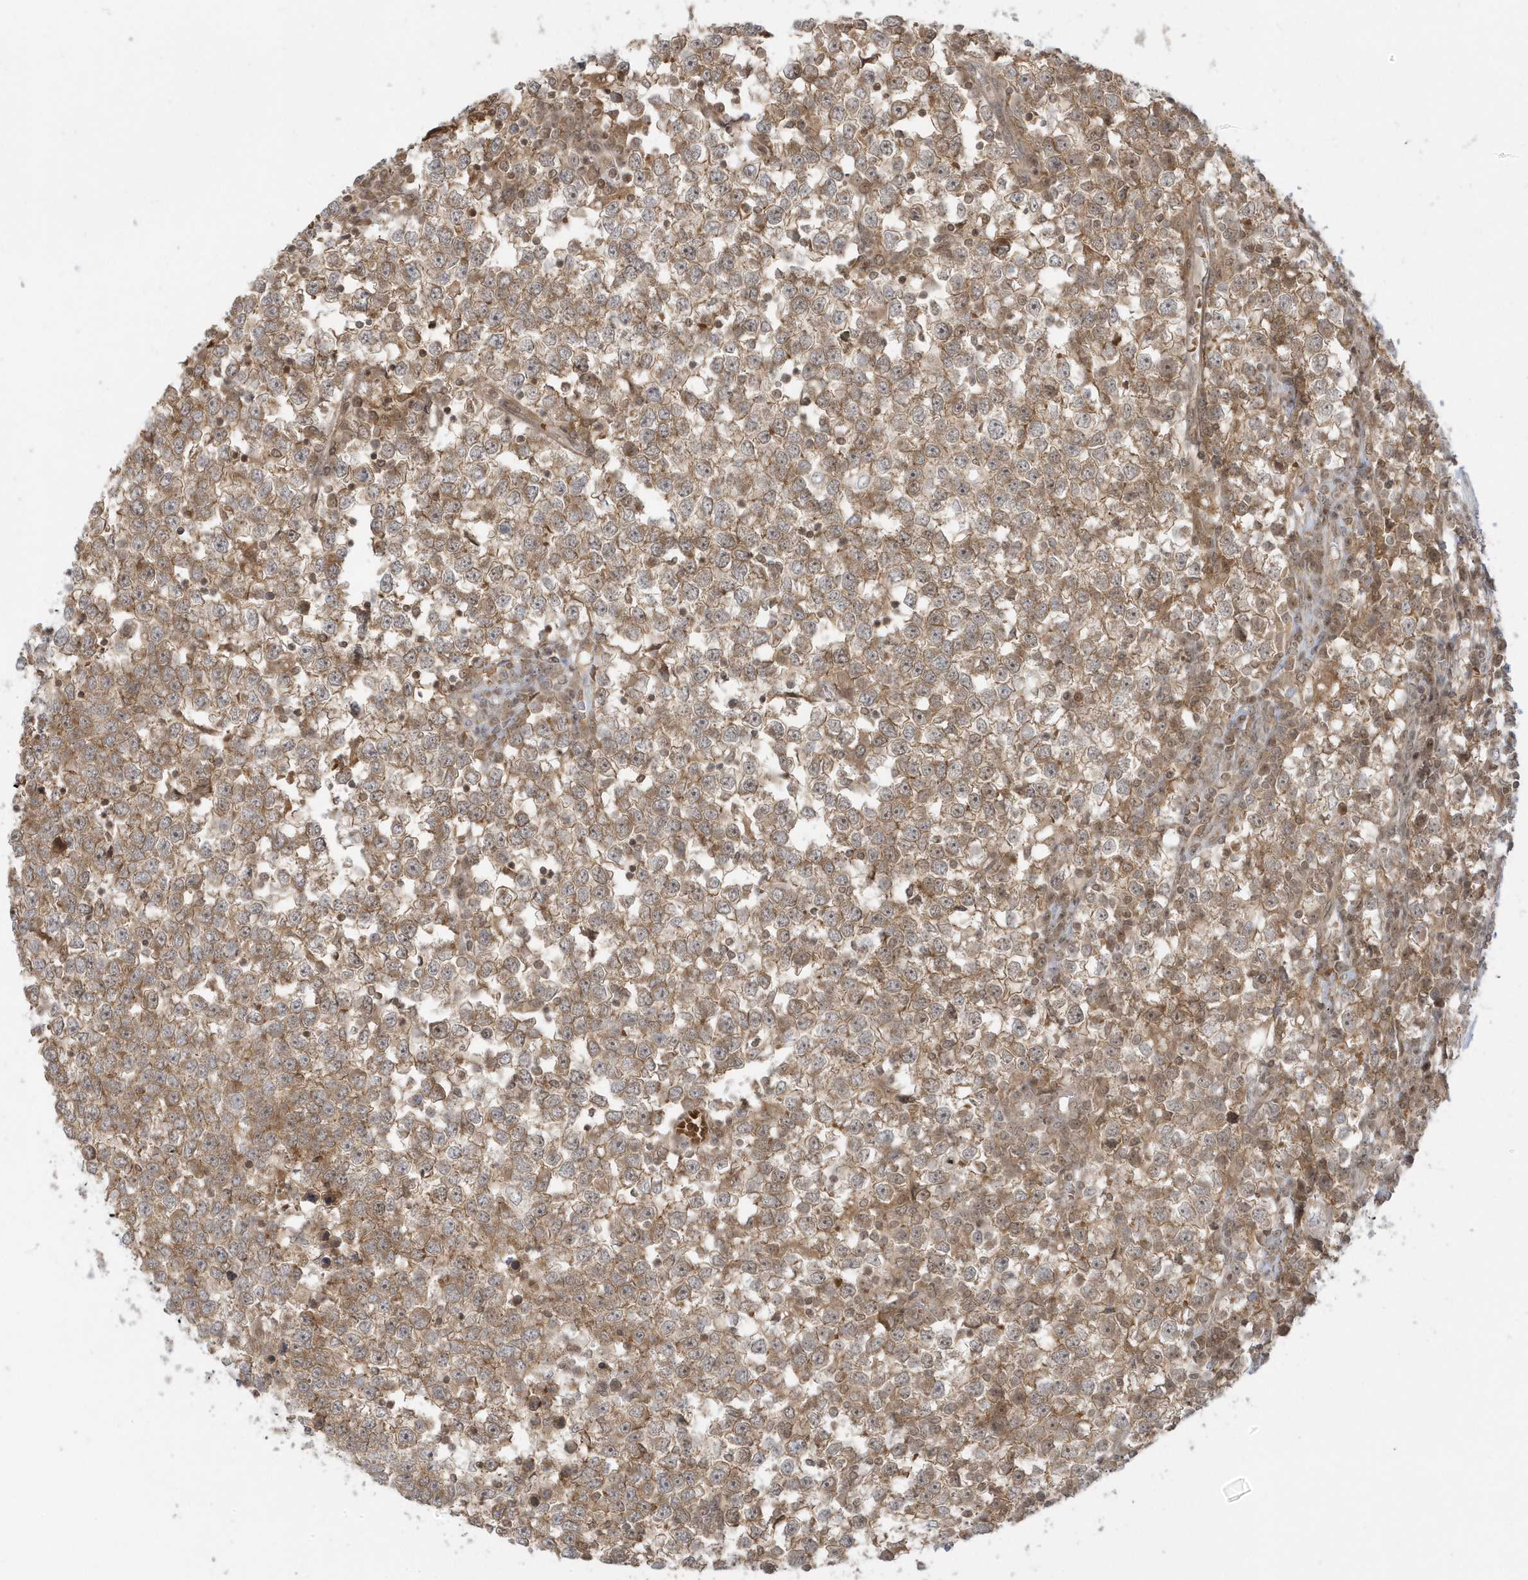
{"staining": {"intensity": "moderate", "quantity": ">75%", "location": "cytoplasmic/membranous"}, "tissue": "testis cancer", "cell_type": "Tumor cells", "image_type": "cancer", "snomed": [{"axis": "morphology", "description": "Seminoma, NOS"}, {"axis": "topography", "description": "Testis"}], "caption": "Testis seminoma stained with immunohistochemistry (IHC) exhibits moderate cytoplasmic/membranous expression in about >75% of tumor cells.", "gene": "PPP1R7", "patient": {"sex": "male", "age": 65}}